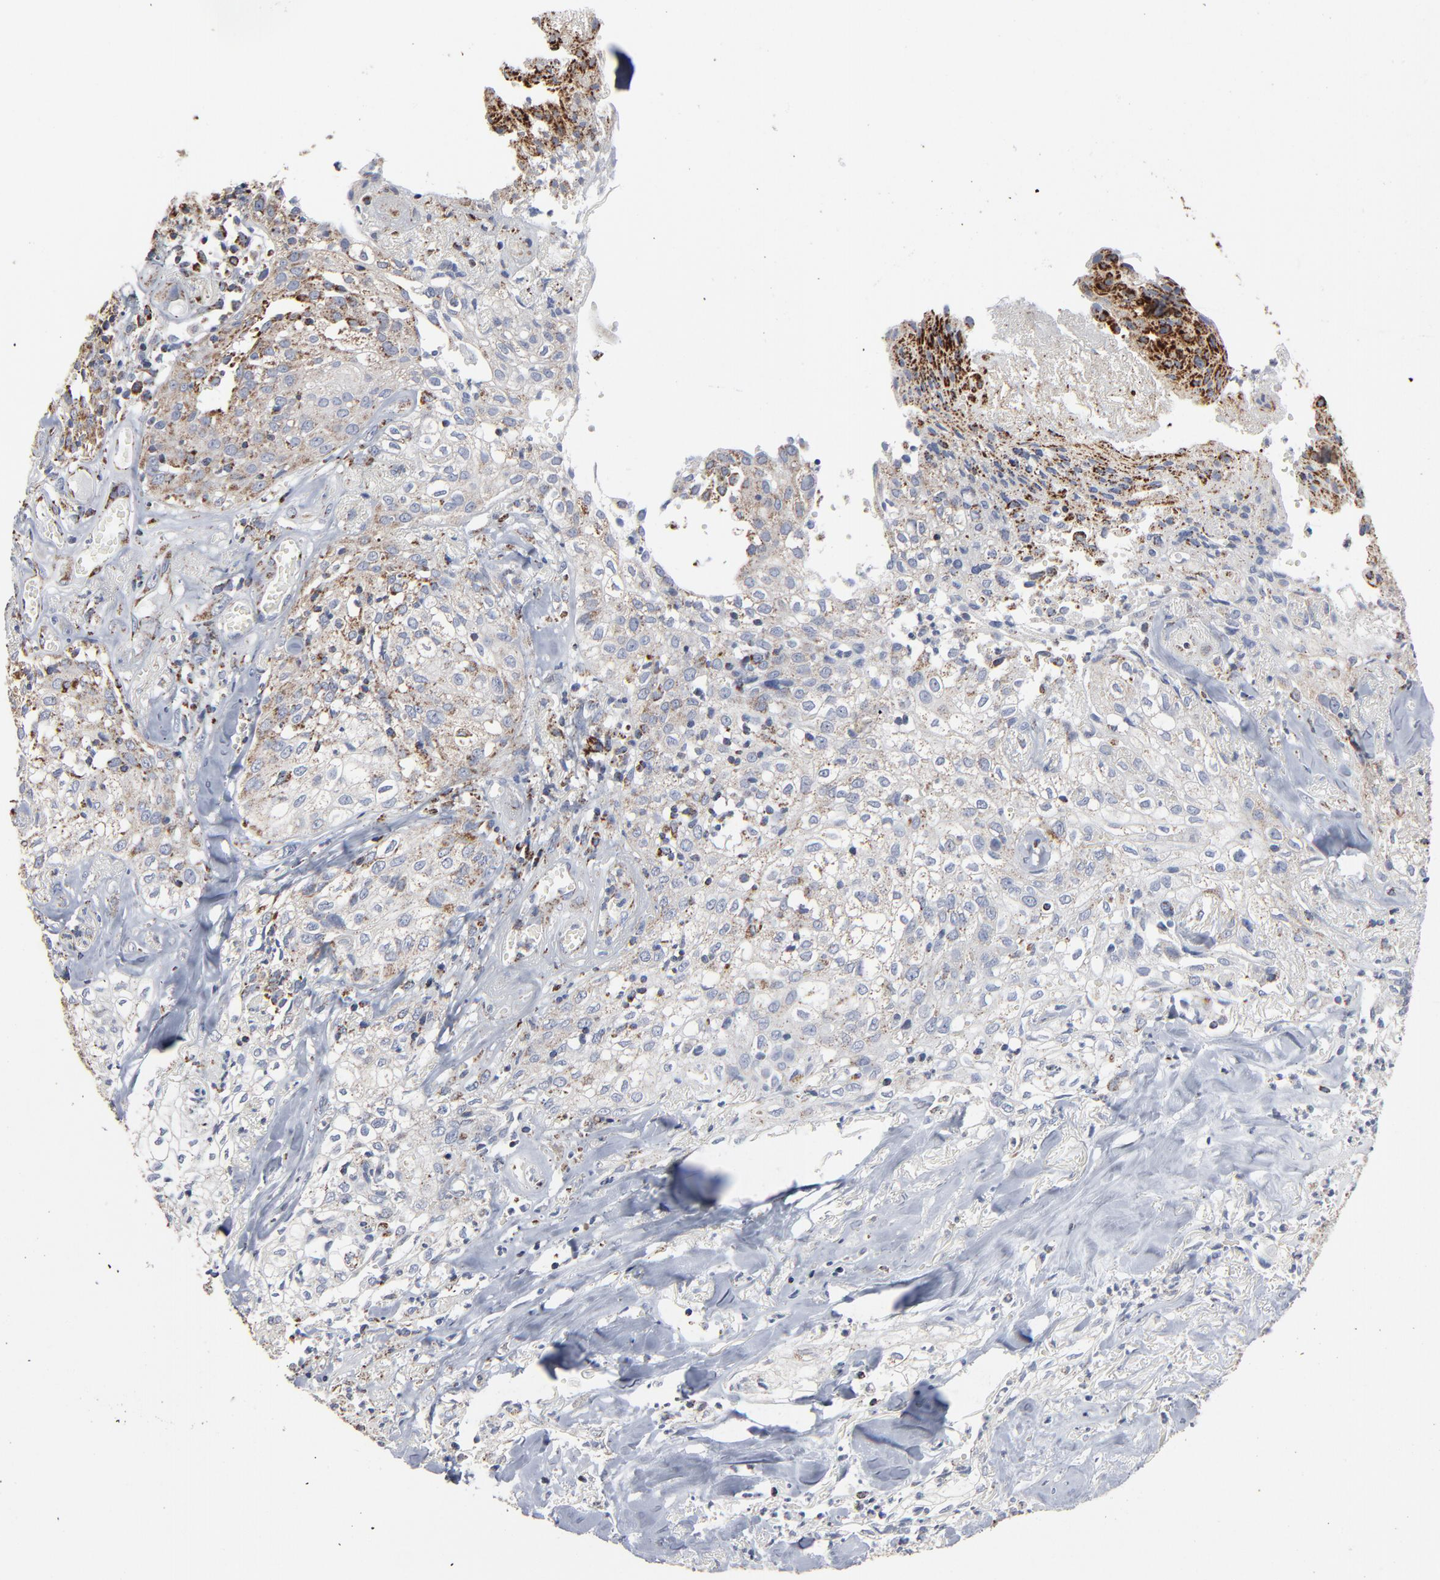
{"staining": {"intensity": "strong", "quantity": "25%-75%", "location": "cytoplasmic/membranous"}, "tissue": "skin cancer", "cell_type": "Tumor cells", "image_type": "cancer", "snomed": [{"axis": "morphology", "description": "Squamous cell carcinoma, NOS"}, {"axis": "topography", "description": "Skin"}], "caption": "Skin squamous cell carcinoma was stained to show a protein in brown. There is high levels of strong cytoplasmic/membranous positivity in approximately 25%-75% of tumor cells. The staining is performed using DAB brown chromogen to label protein expression. The nuclei are counter-stained blue using hematoxylin.", "gene": "UQCRC1", "patient": {"sex": "male", "age": 65}}